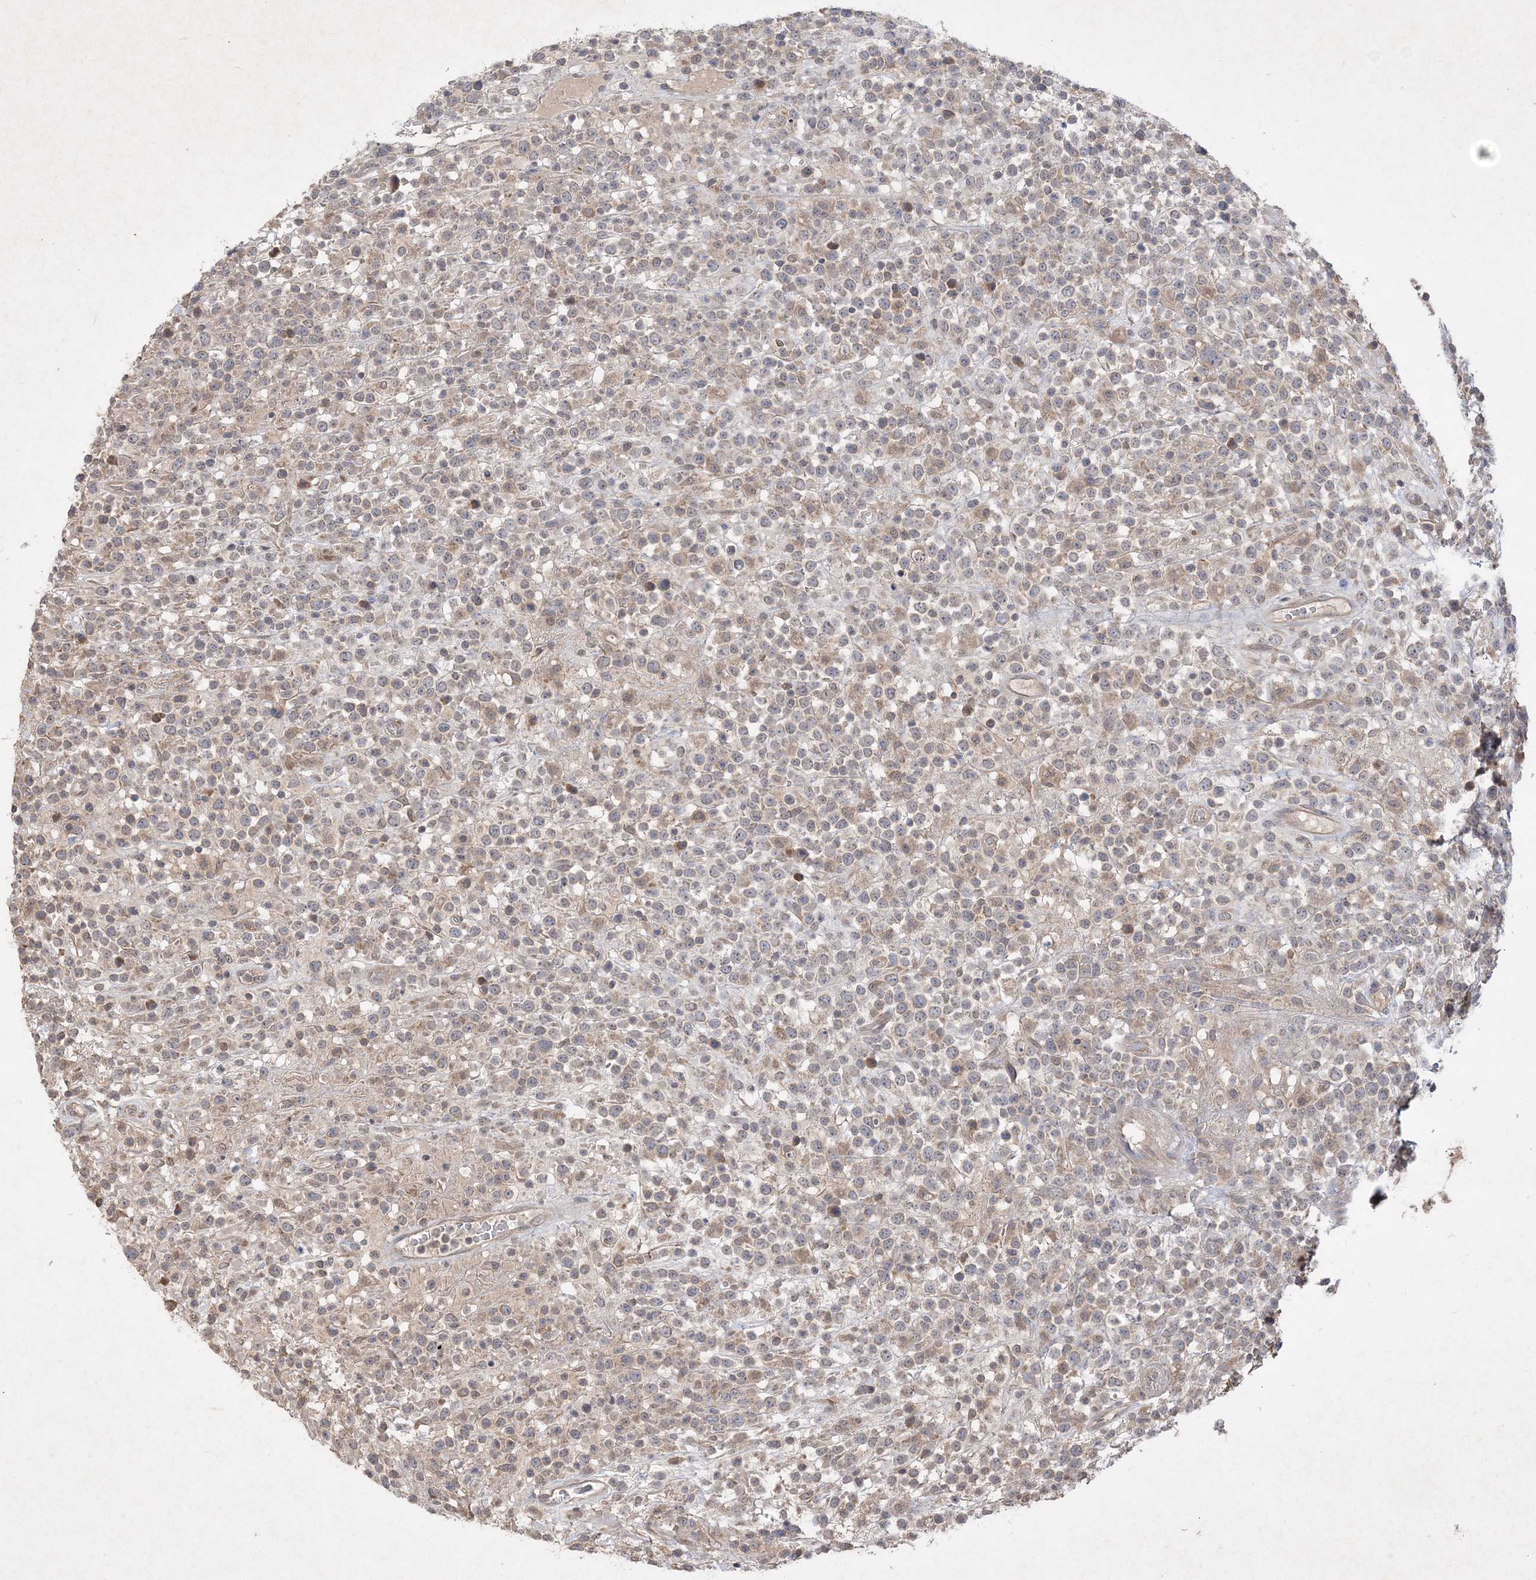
{"staining": {"intensity": "weak", "quantity": "<25%", "location": "cytoplasmic/membranous"}, "tissue": "lymphoma", "cell_type": "Tumor cells", "image_type": "cancer", "snomed": [{"axis": "morphology", "description": "Malignant lymphoma, non-Hodgkin's type, High grade"}, {"axis": "topography", "description": "Colon"}], "caption": "There is no significant expression in tumor cells of high-grade malignant lymphoma, non-Hodgkin's type.", "gene": "AKR7A2", "patient": {"sex": "female", "age": 53}}